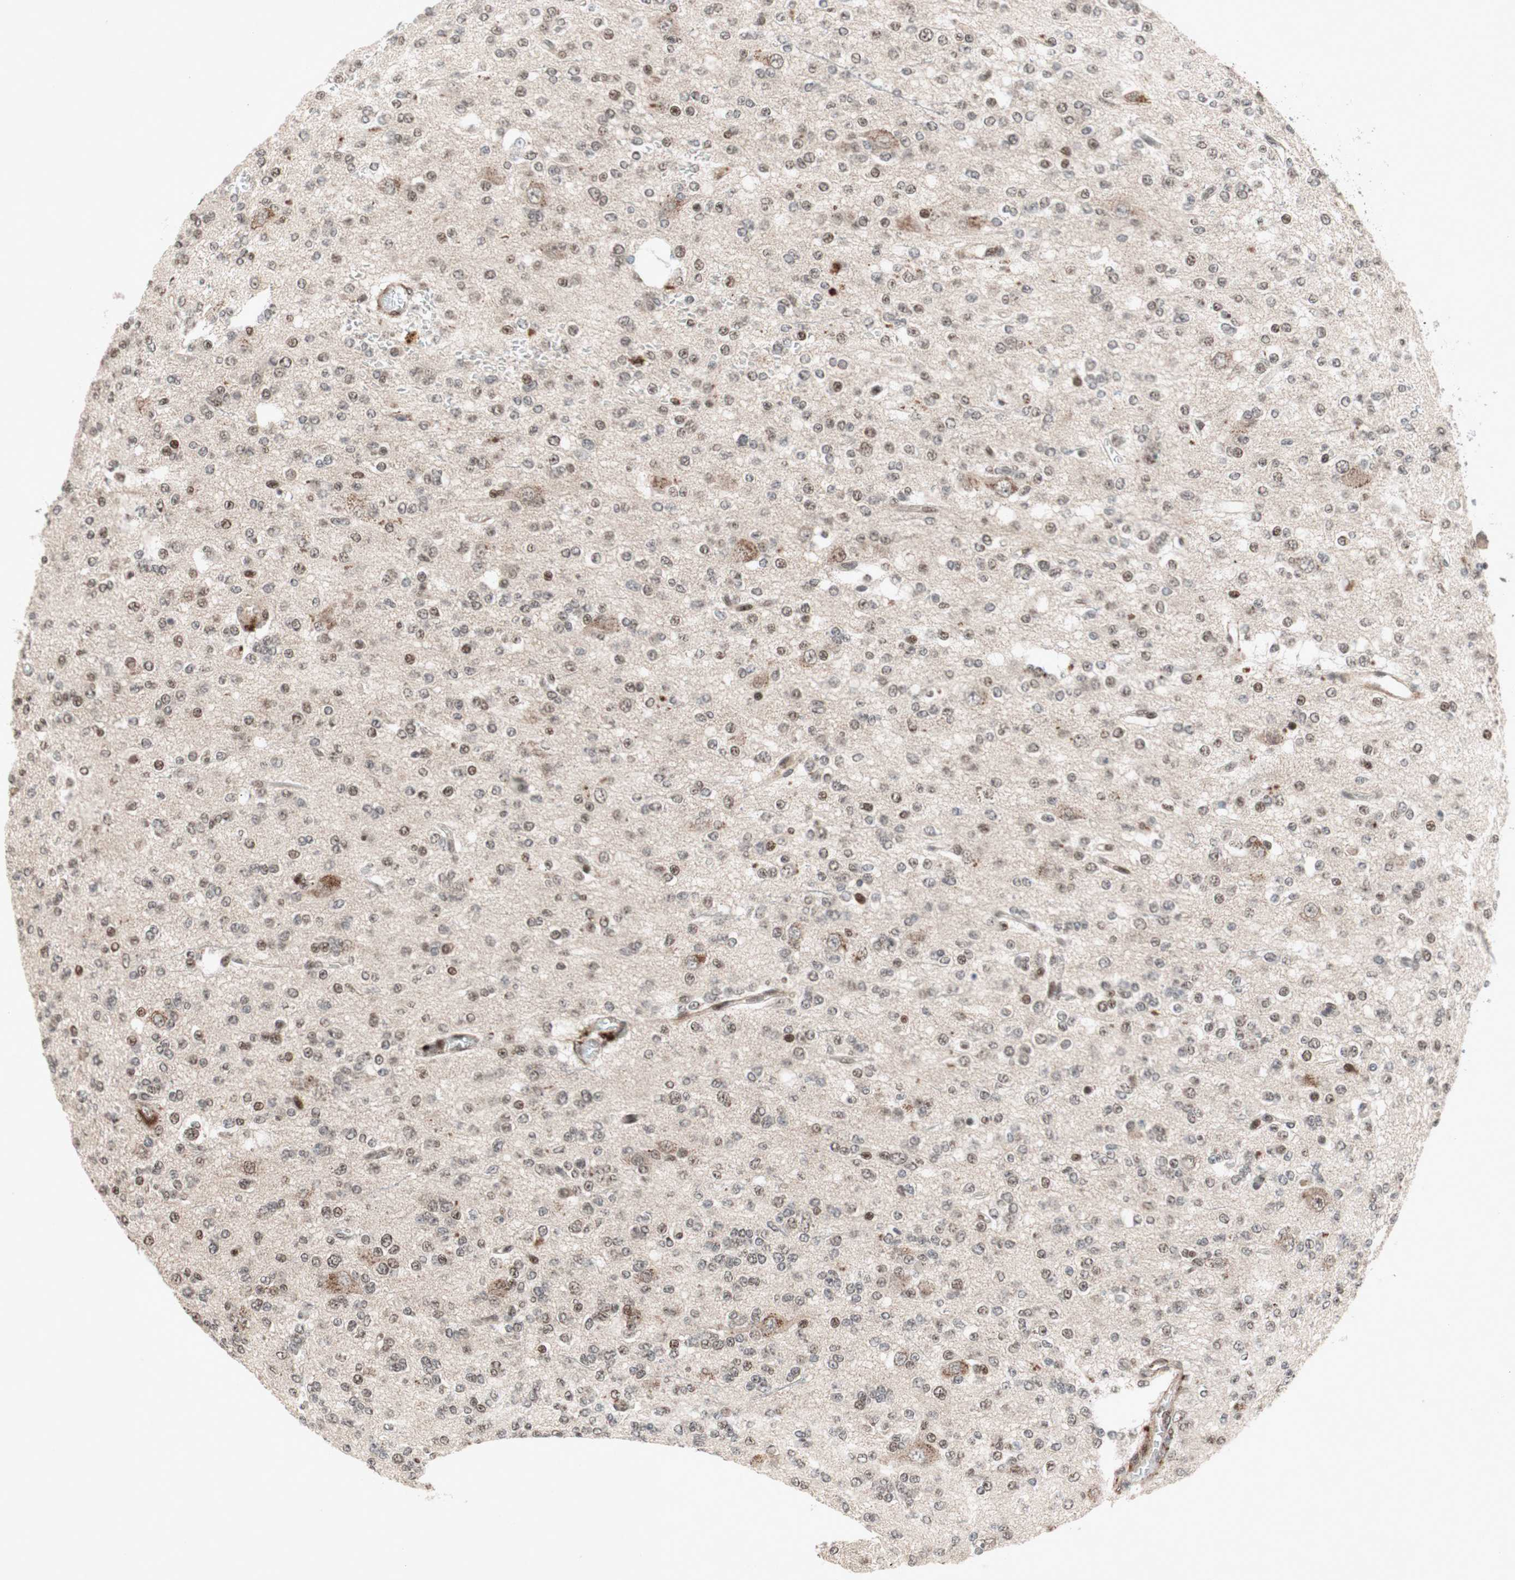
{"staining": {"intensity": "moderate", "quantity": "<25%", "location": "nuclear"}, "tissue": "glioma", "cell_type": "Tumor cells", "image_type": "cancer", "snomed": [{"axis": "morphology", "description": "Glioma, malignant, Low grade"}, {"axis": "topography", "description": "Brain"}], "caption": "Moderate nuclear protein expression is appreciated in approximately <25% of tumor cells in glioma. (IHC, brightfield microscopy, high magnification).", "gene": "TCF12", "patient": {"sex": "male", "age": 38}}